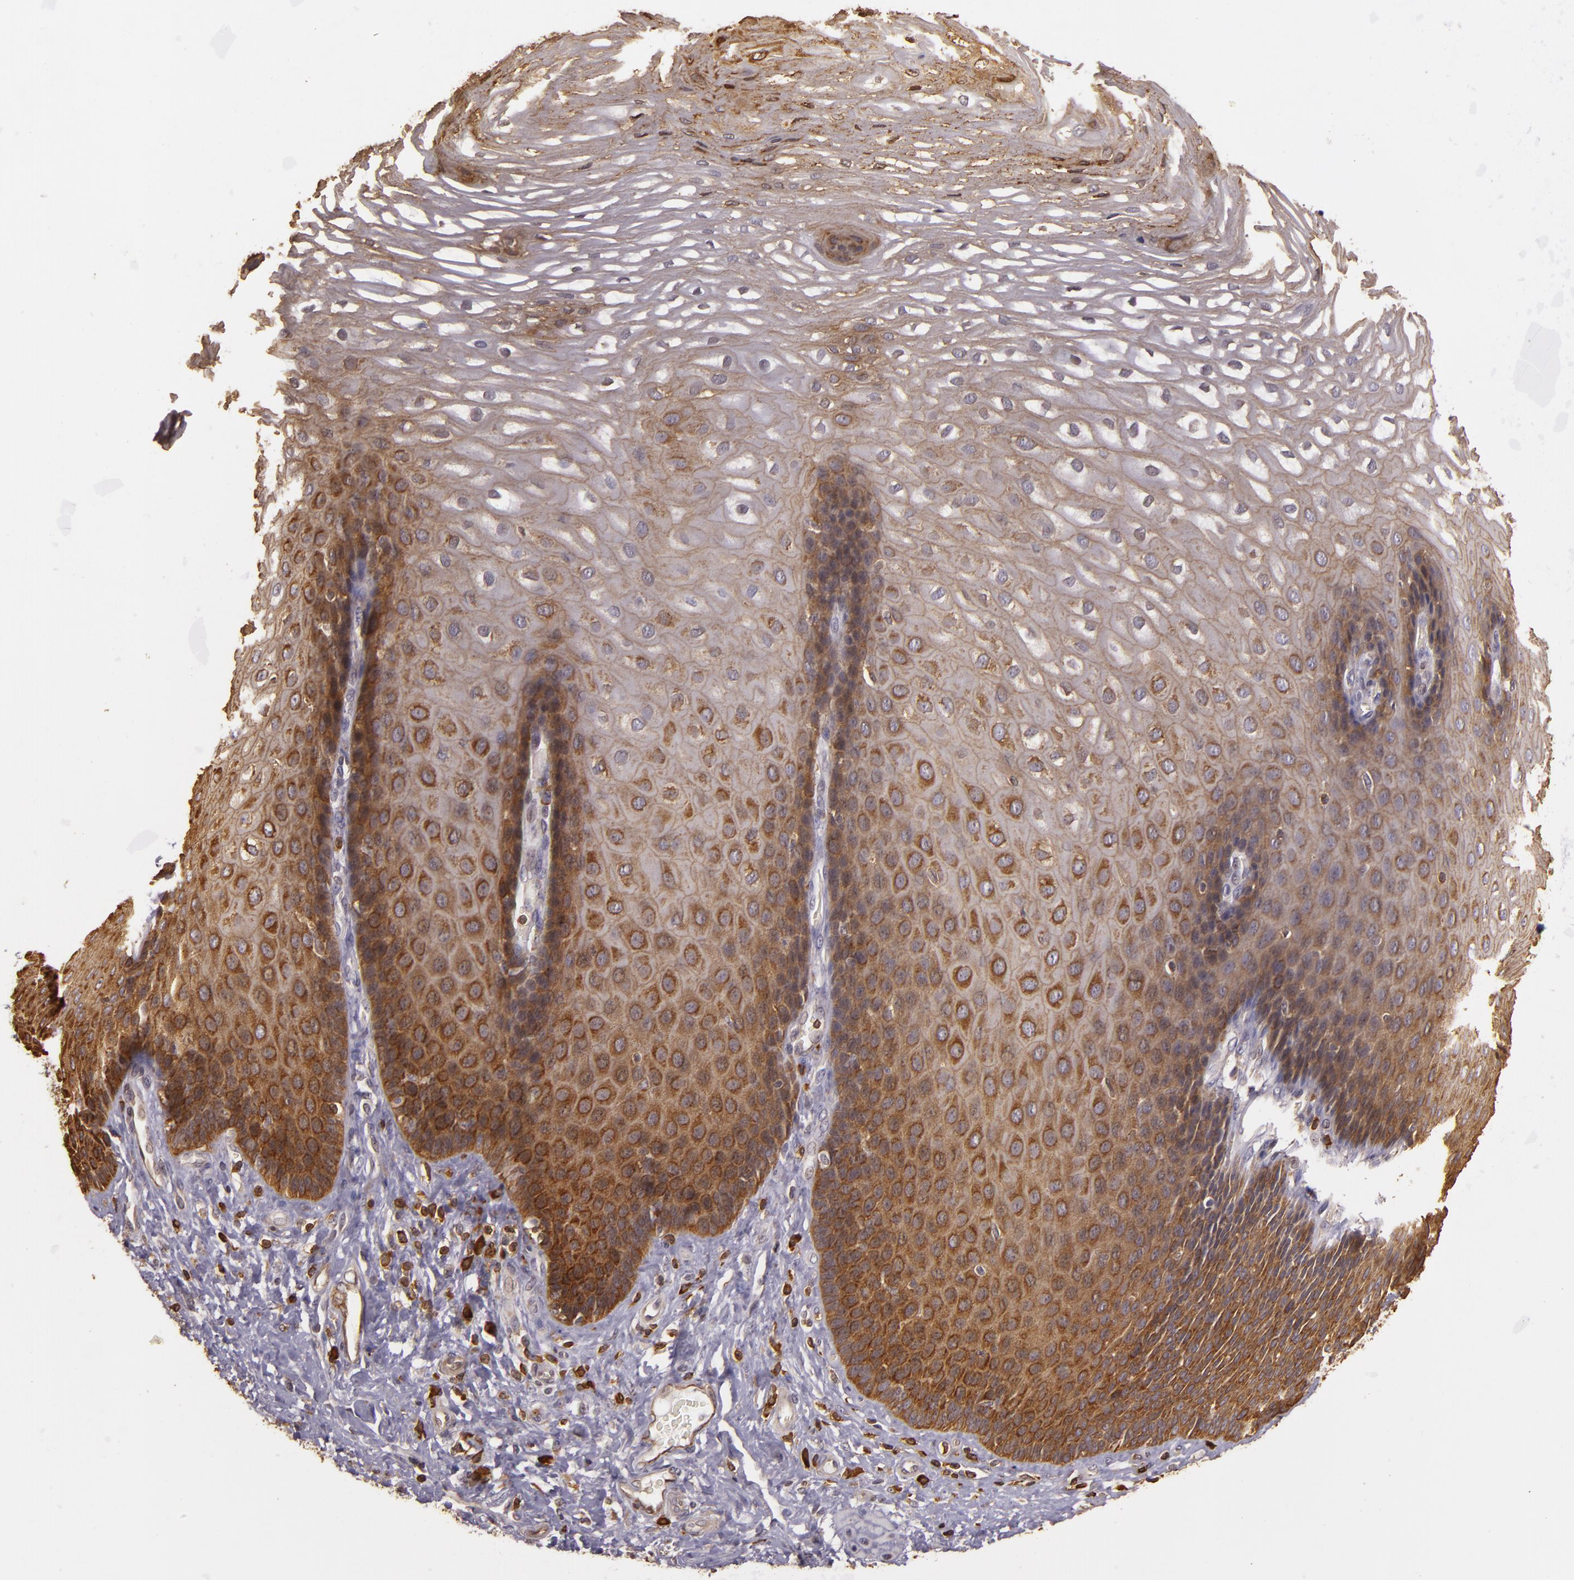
{"staining": {"intensity": "strong", "quantity": "25%-75%", "location": "cytoplasmic/membranous"}, "tissue": "esophagus", "cell_type": "Squamous epithelial cells", "image_type": "normal", "snomed": [{"axis": "morphology", "description": "Normal tissue, NOS"}, {"axis": "morphology", "description": "Adenocarcinoma, NOS"}, {"axis": "topography", "description": "Esophagus"}, {"axis": "topography", "description": "Stomach"}], "caption": "Brown immunohistochemical staining in benign human esophagus reveals strong cytoplasmic/membranous positivity in about 25%-75% of squamous epithelial cells. The protein is stained brown, and the nuclei are stained in blue (DAB (3,3'-diaminobenzidine) IHC with brightfield microscopy, high magnification).", "gene": "SLC9A3R1", "patient": {"sex": "male", "age": 62}}